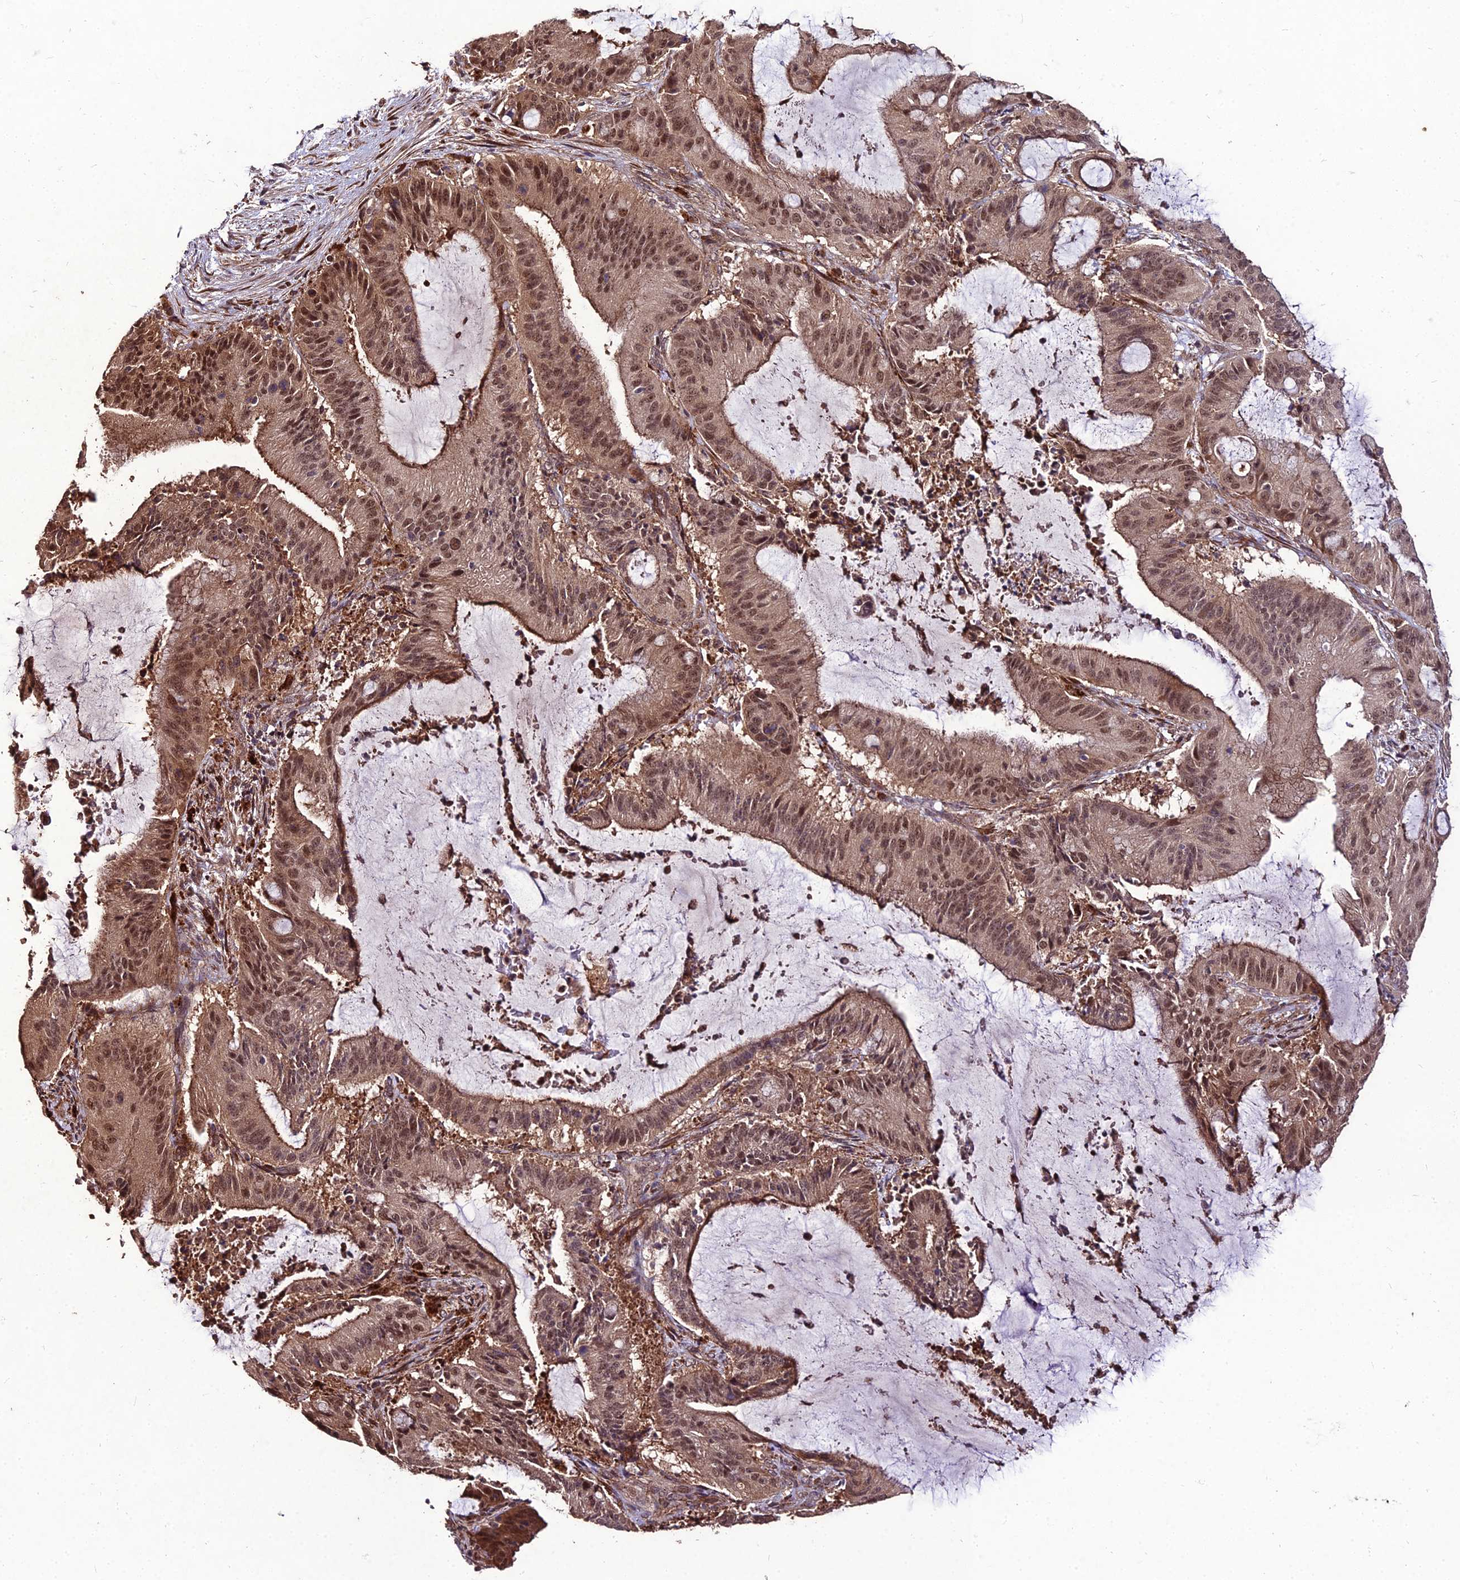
{"staining": {"intensity": "moderate", "quantity": ">75%", "location": "cytoplasmic/membranous,nuclear"}, "tissue": "liver cancer", "cell_type": "Tumor cells", "image_type": "cancer", "snomed": [{"axis": "morphology", "description": "Normal tissue, NOS"}, {"axis": "morphology", "description": "Cholangiocarcinoma"}, {"axis": "topography", "description": "Liver"}, {"axis": "topography", "description": "Peripheral nerve tissue"}], "caption": "An immunohistochemistry (IHC) image of tumor tissue is shown. Protein staining in brown labels moderate cytoplasmic/membranous and nuclear positivity in cholangiocarcinoma (liver) within tumor cells. (Stains: DAB (3,3'-diaminobenzidine) in brown, nuclei in blue, Microscopy: brightfield microscopy at high magnification).", "gene": "ZNF766", "patient": {"sex": "female", "age": 73}}